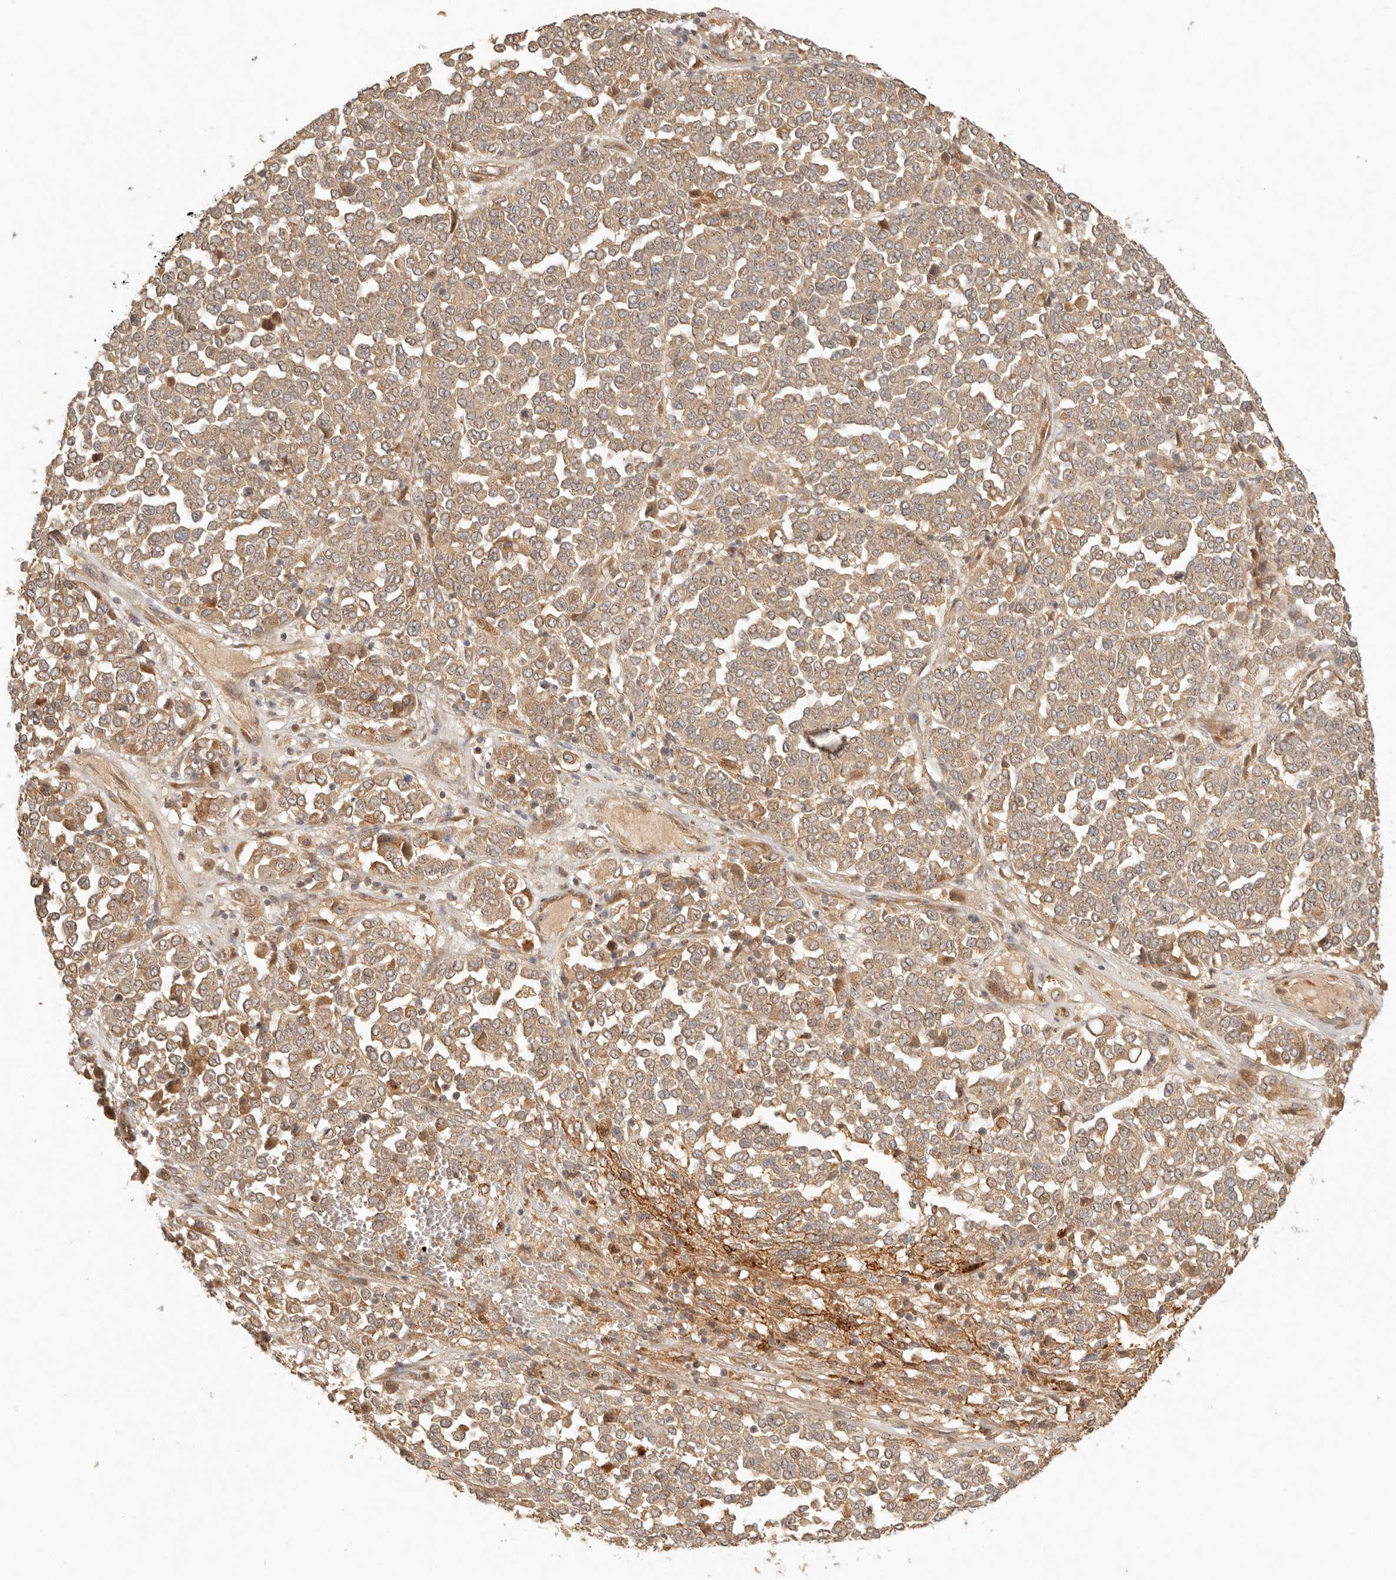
{"staining": {"intensity": "weak", "quantity": ">75%", "location": "cytoplasmic/membranous"}, "tissue": "melanoma", "cell_type": "Tumor cells", "image_type": "cancer", "snomed": [{"axis": "morphology", "description": "Malignant melanoma, Metastatic site"}, {"axis": "topography", "description": "Pancreas"}], "caption": "Protein staining shows weak cytoplasmic/membranous staining in approximately >75% of tumor cells in malignant melanoma (metastatic site).", "gene": "ANKRD61", "patient": {"sex": "female", "age": 30}}